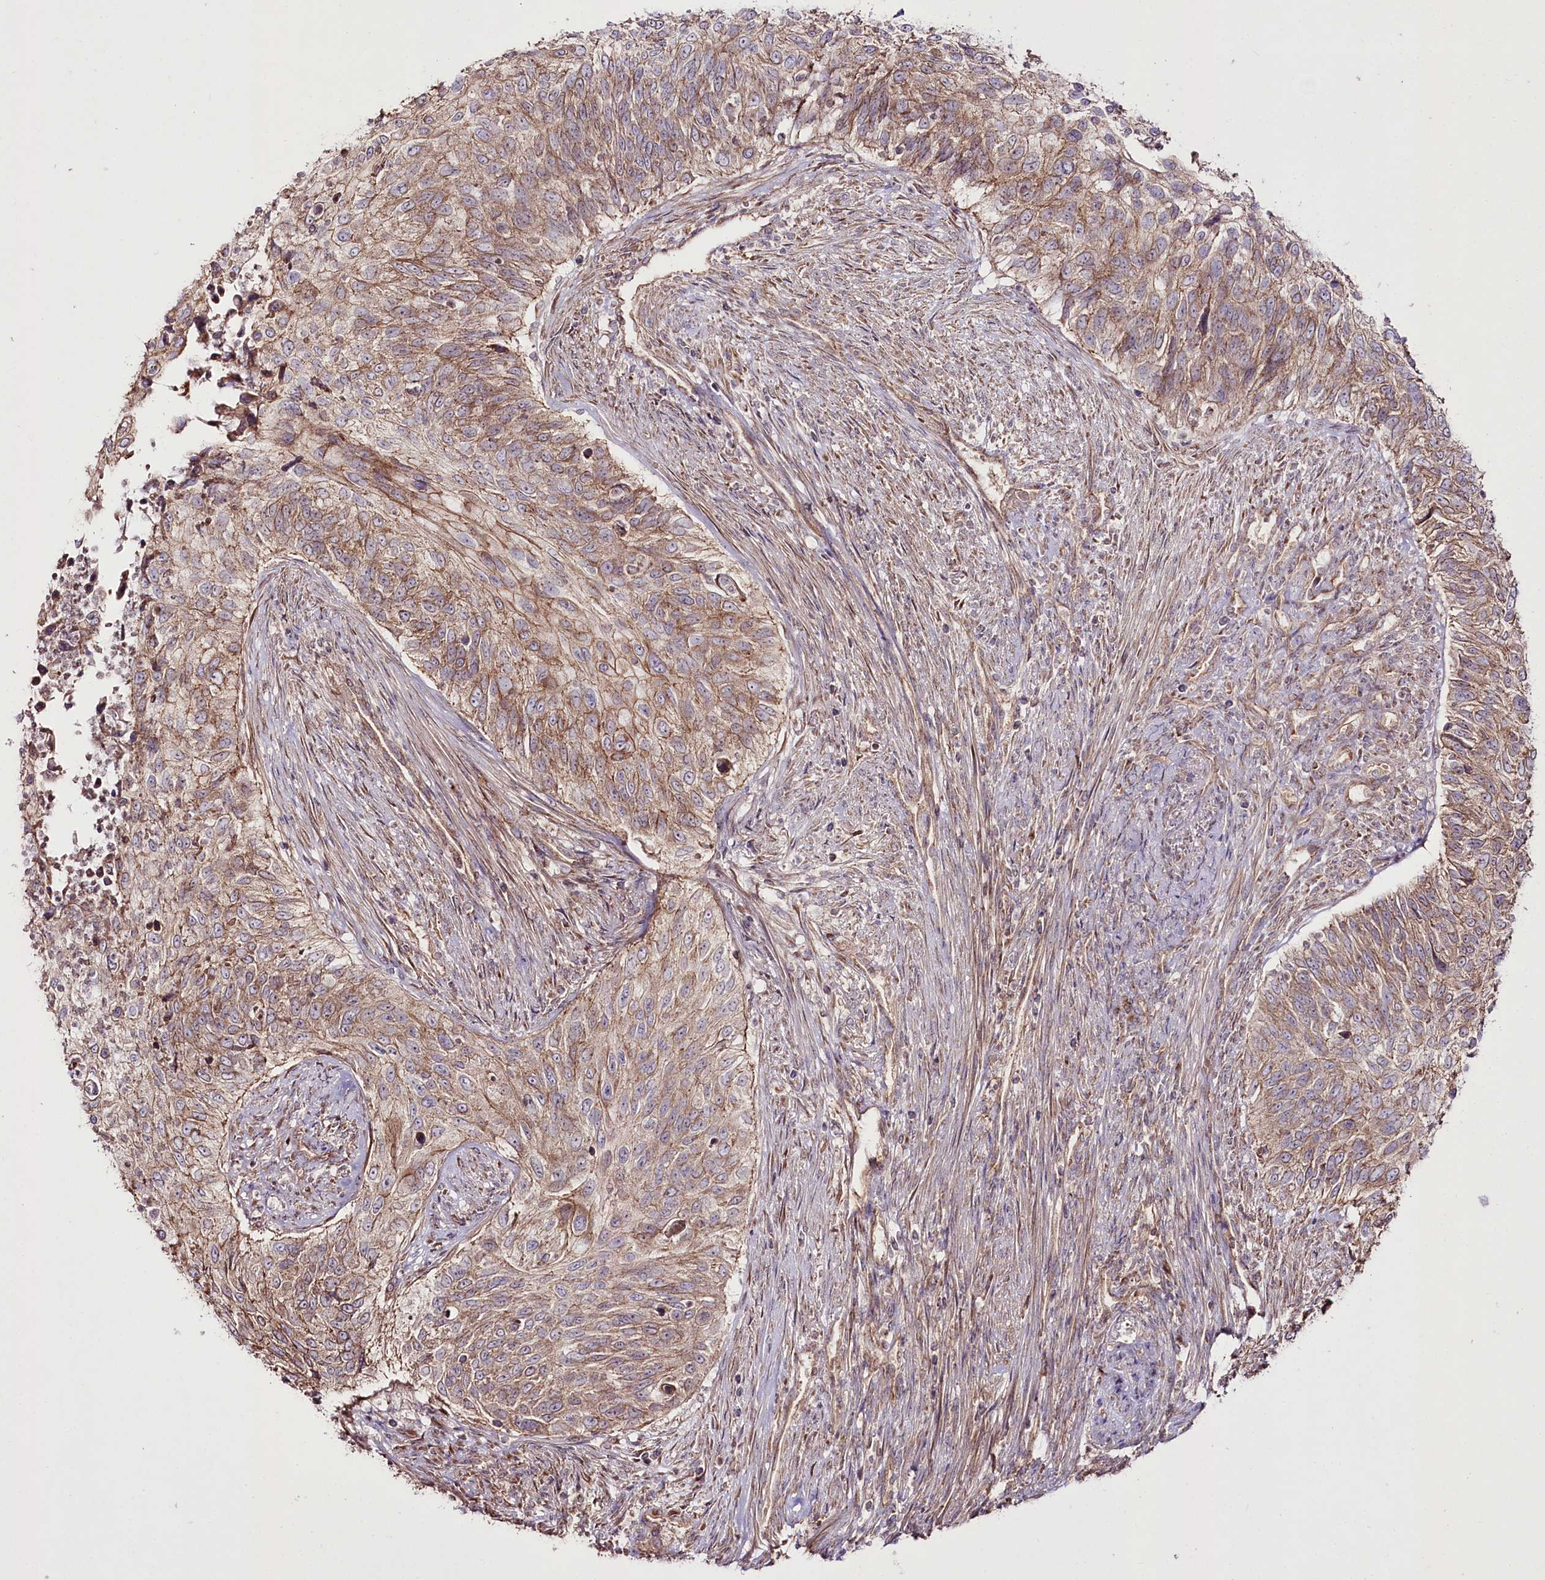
{"staining": {"intensity": "moderate", "quantity": ">75%", "location": "cytoplasmic/membranous"}, "tissue": "urothelial cancer", "cell_type": "Tumor cells", "image_type": "cancer", "snomed": [{"axis": "morphology", "description": "Urothelial carcinoma, High grade"}, {"axis": "topography", "description": "Urinary bladder"}], "caption": "An immunohistochemistry (IHC) histopathology image of tumor tissue is shown. Protein staining in brown highlights moderate cytoplasmic/membranous positivity in urothelial carcinoma (high-grade) within tumor cells. (IHC, brightfield microscopy, high magnification).", "gene": "REXO2", "patient": {"sex": "female", "age": 60}}